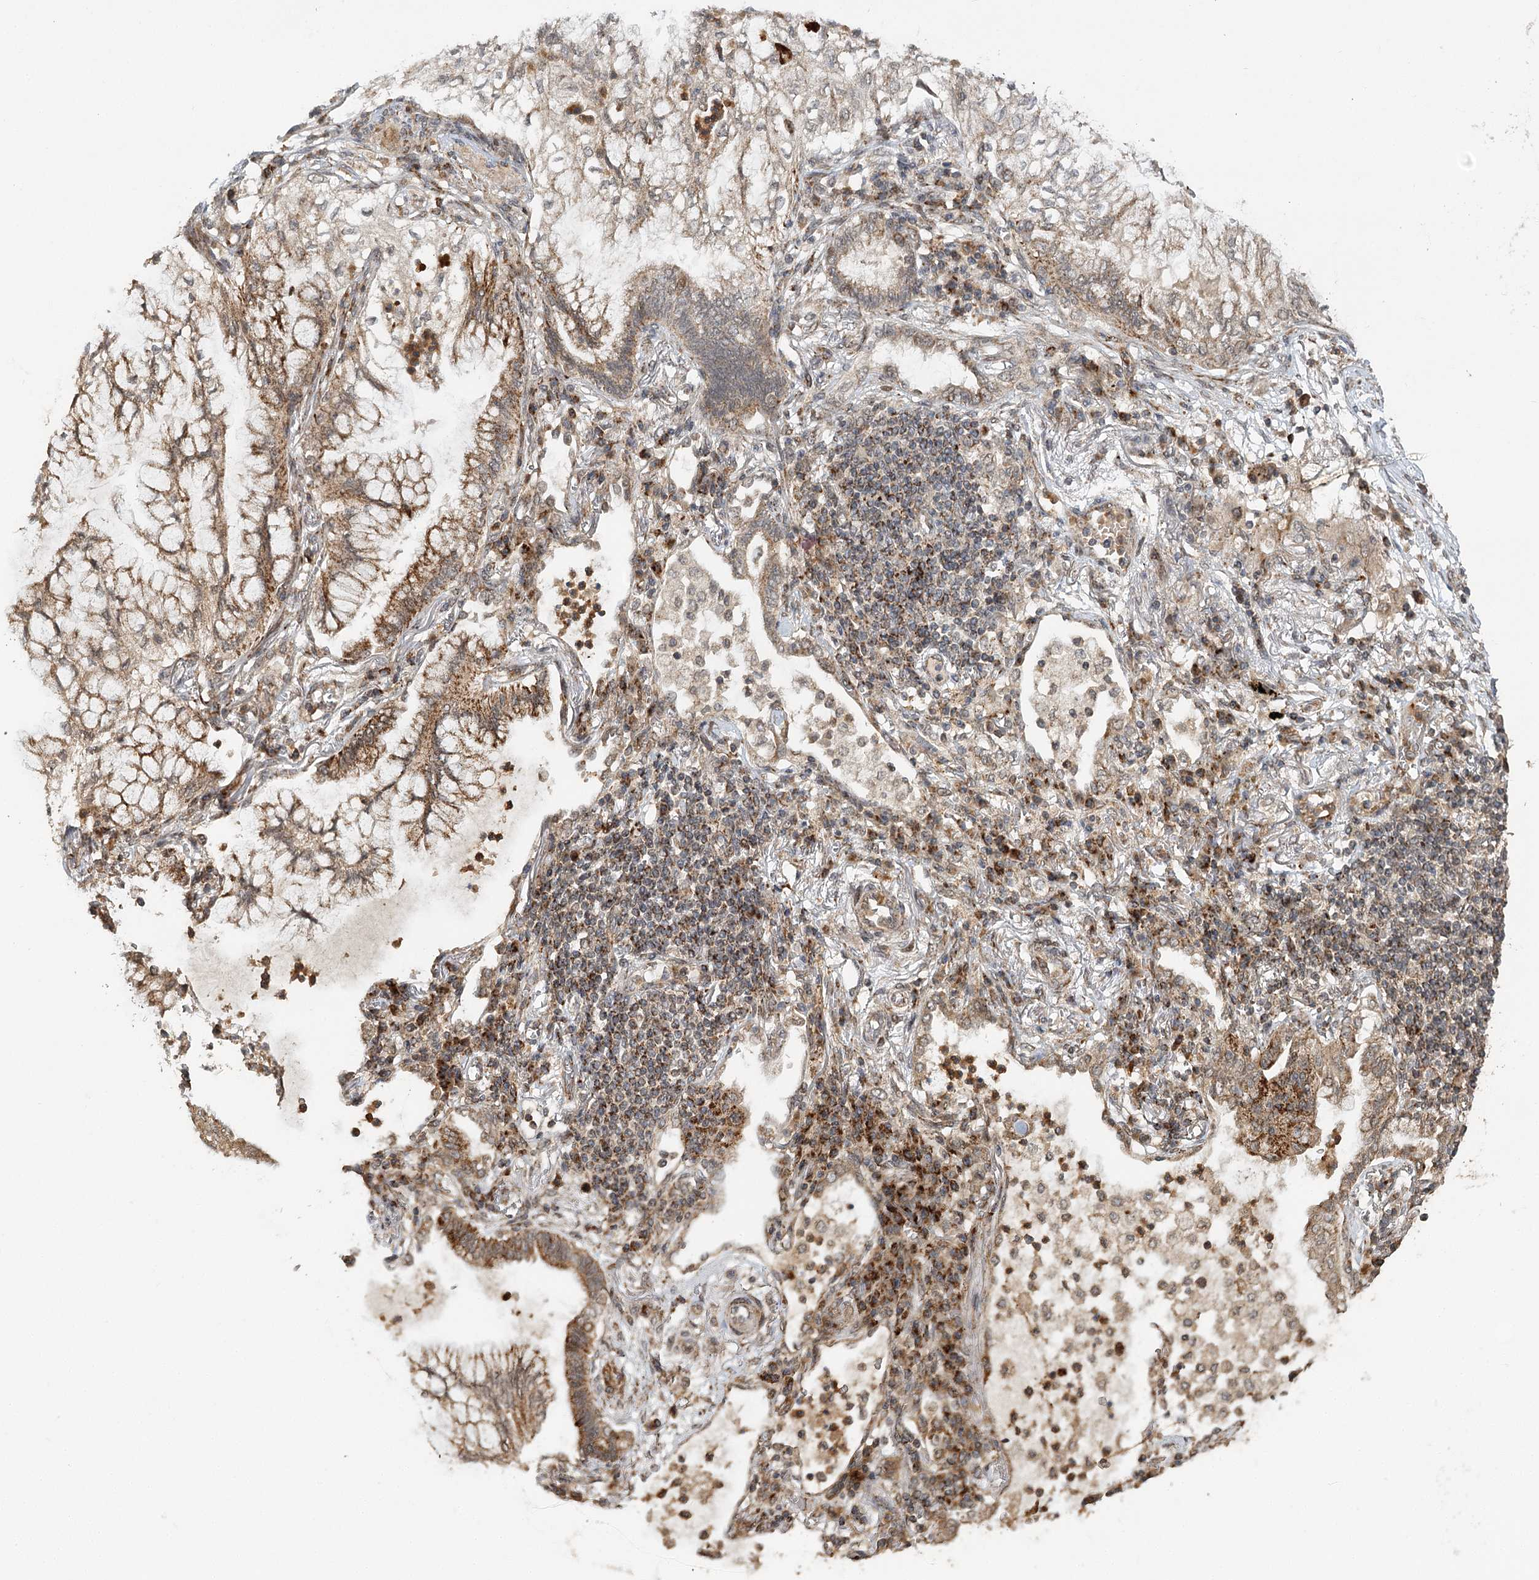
{"staining": {"intensity": "moderate", "quantity": ">75%", "location": "cytoplasmic/membranous"}, "tissue": "lung cancer", "cell_type": "Tumor cells", "image_type": "cancer", "snomed": [{"axis": "morphology", "description": "Adenocarcinoma, NOS"}, {"axis": "topography", "description": "Lung"}], "caption": "This is an image of IHC staining of lung adenocarcinoma, which shows moderate staining in the cytoplasmic/membranous of tumor cells.", "gene": "ZNRF3", "patient": {"sex": "female", "age": 70}}